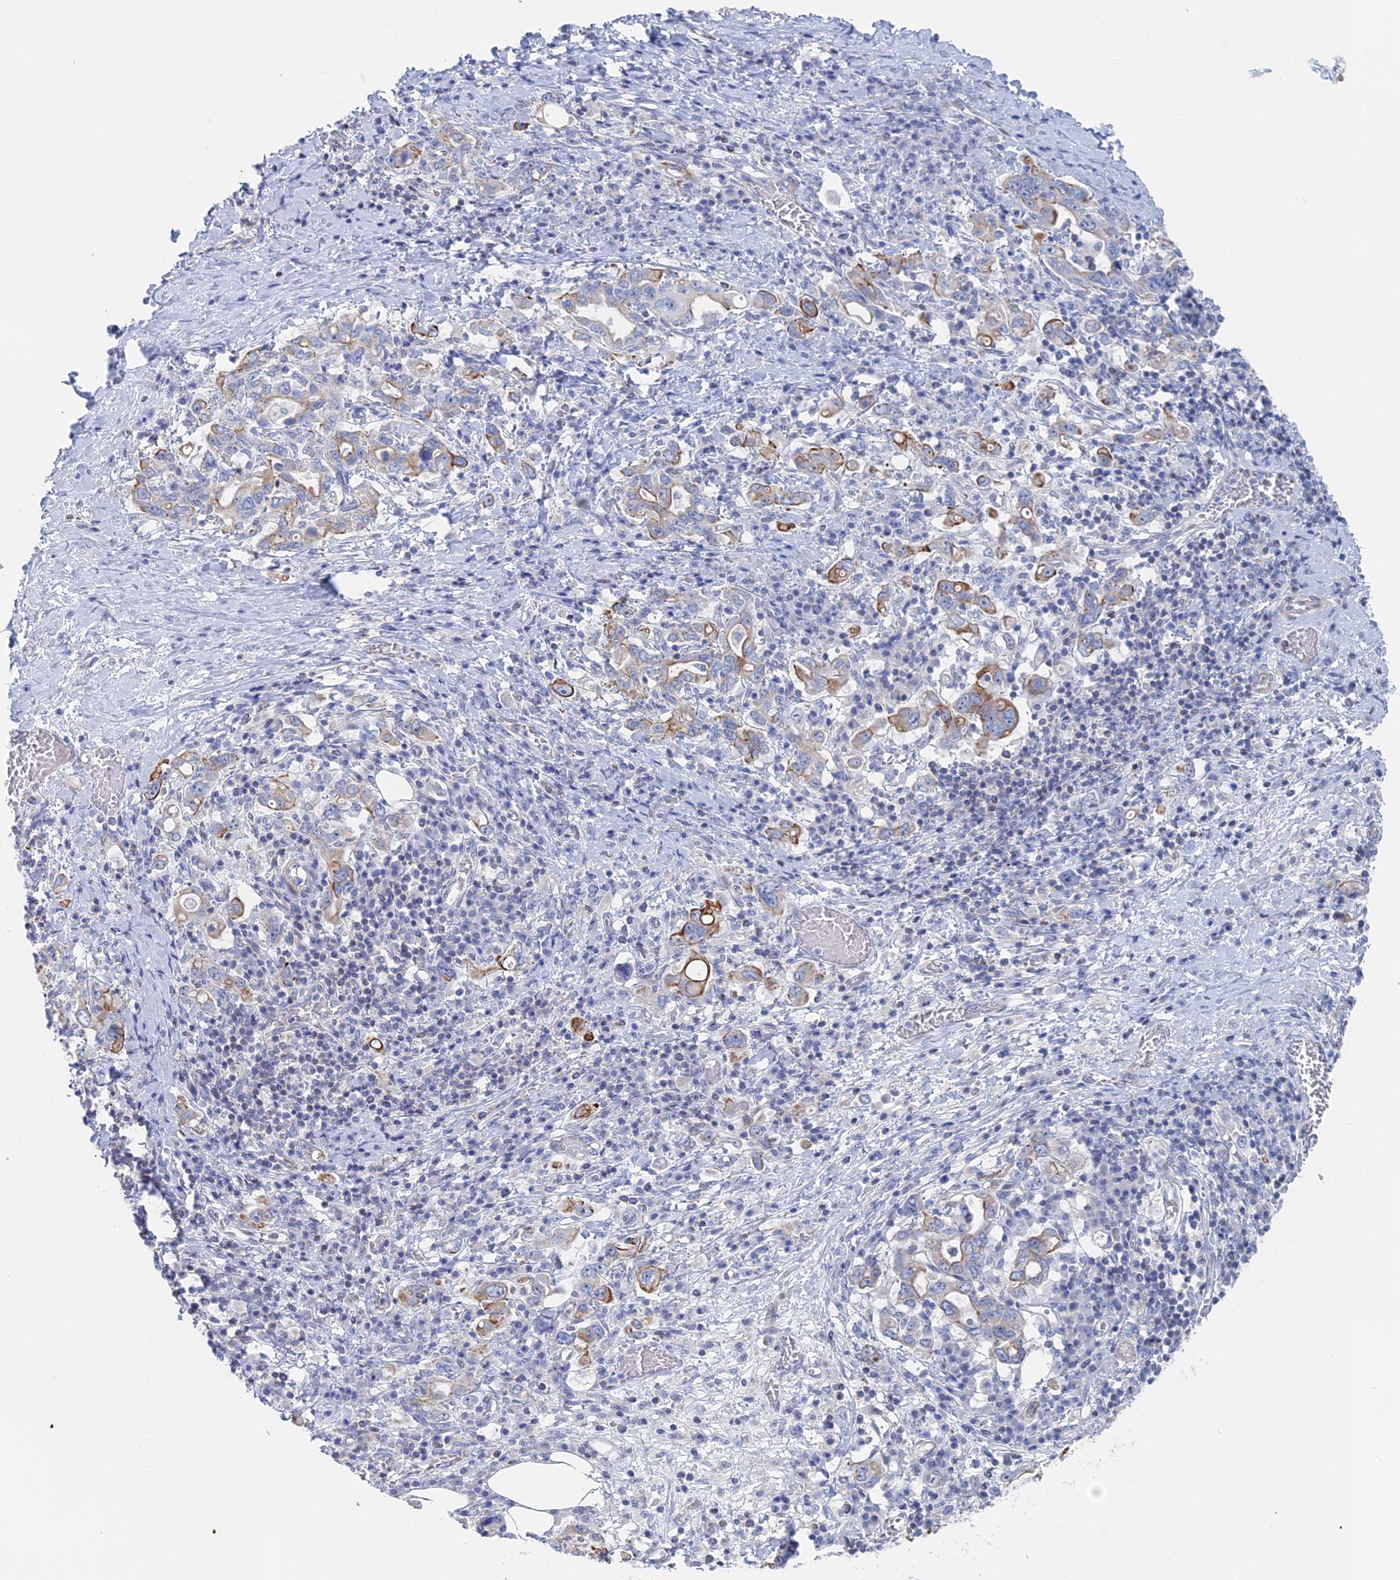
{"staining": {"intensity": "moderate", "quantity": "<25%", "location": "cytoplasmic/membranous"}, "tissue": "stomach cancer", "cell_type": "Tumor cells", "image_type": "cancer", "snomed": [{"axis": "morphology", "description": "Adenocarcinoma, NOS"}, {"axis": "topography", "description": "Stomach, upper"}, {"axis": "topography", "description": "Stomach"}], "caption": "Stomach cancer tissue demonstrates moderate cytoplasmic/membranous staining in approximately <25% of tumor cells The protein of interest is stained brown, and the nuclei are stained in blue (DAB IHC with brightfield microscopy, high magnification).", "gene": "IL7", "patient": {"sex": "male", "age": 62}}